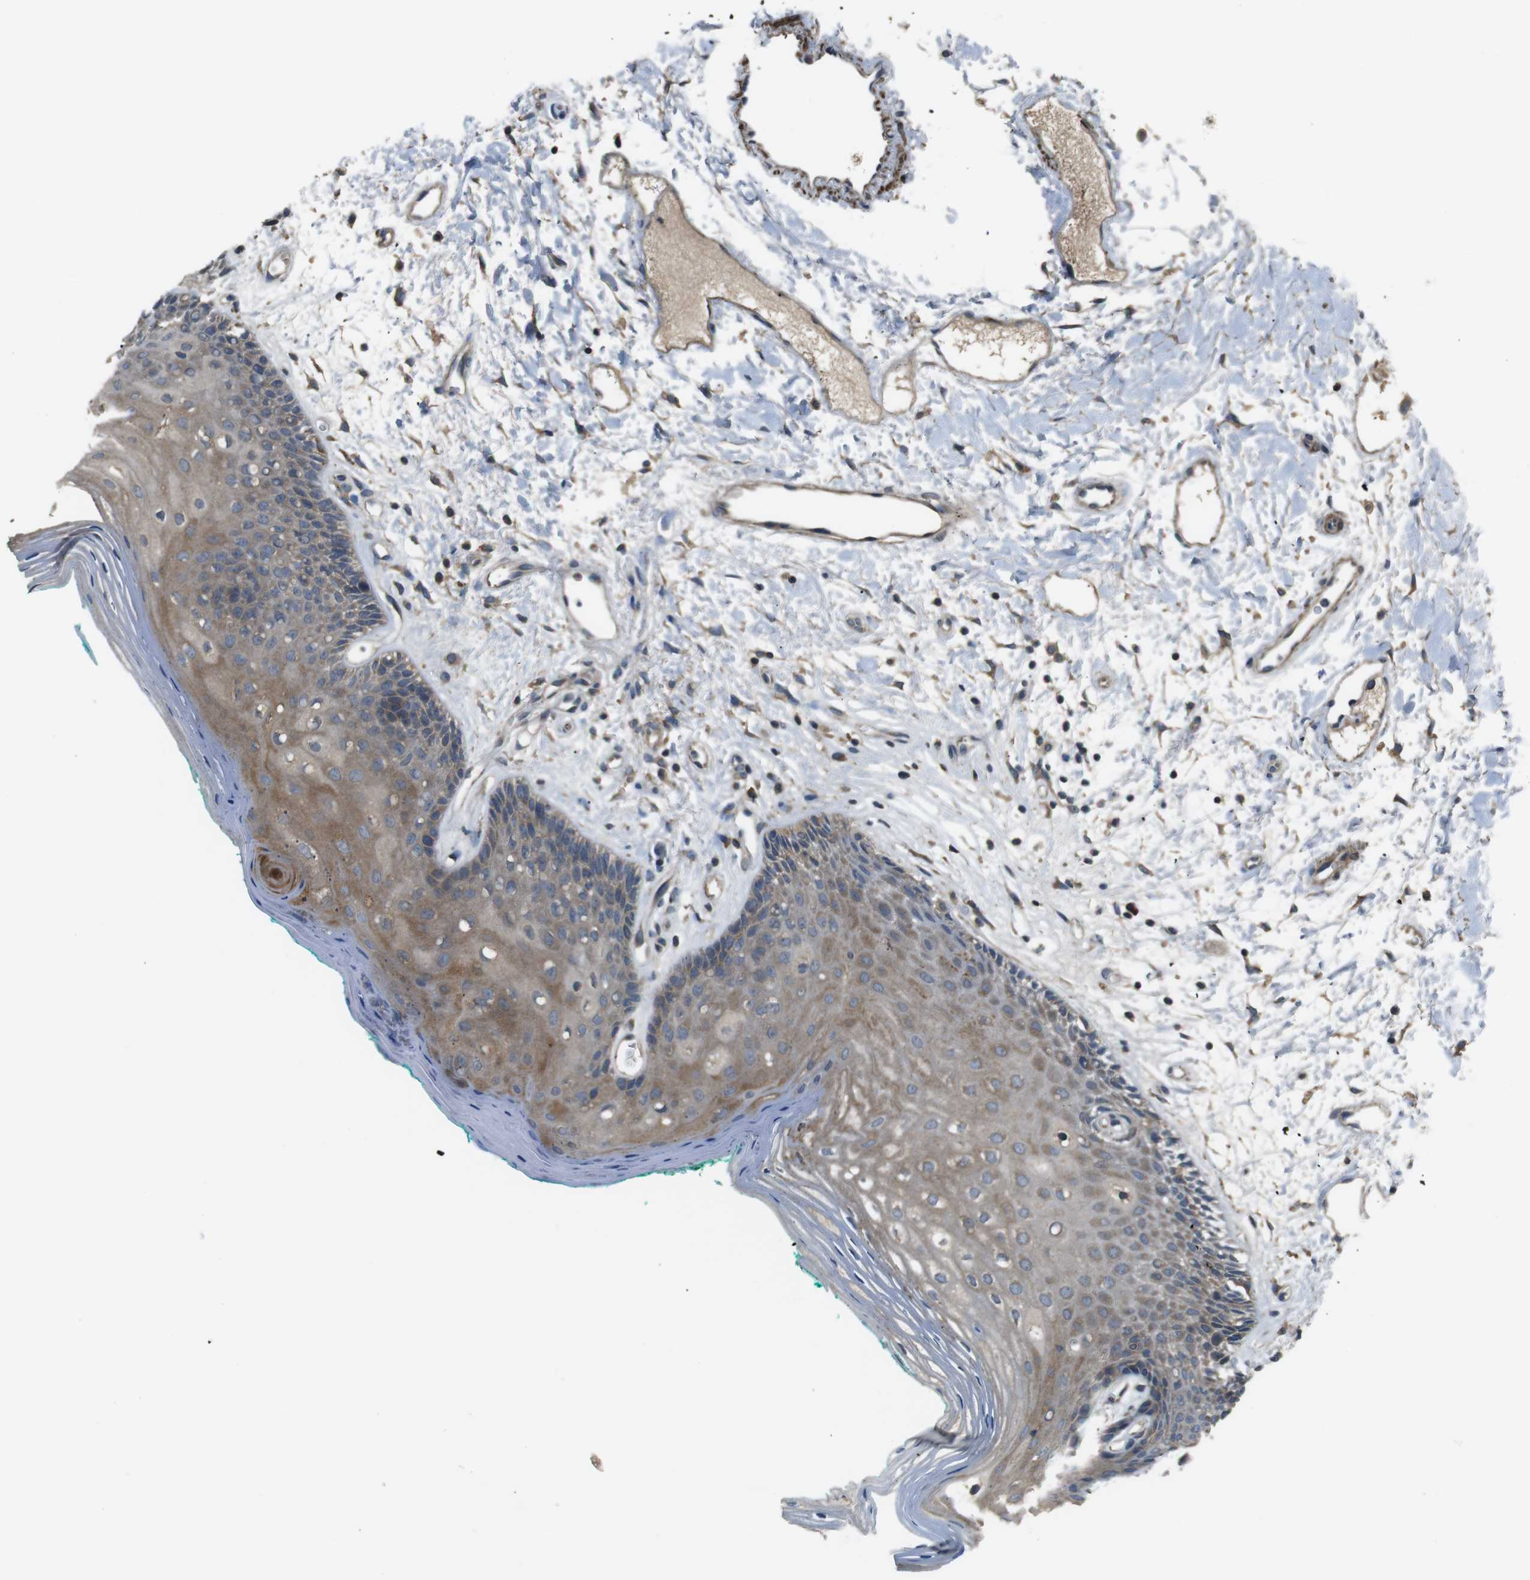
{"staining": {"intensity": "moderate", "quantity": "25%-75%", "location": "cytoplasmic/membranous"}, "tissue": "oral mucosa", "cell_type": "Squamous epithelial cells", "image_type": "normal", "snomed": [{"axis": "morphology", "description": "Normal tissue, NOS"}, {"axis": "topography", "description": "Skeletal muscle"}, {"axis": "topography", "description": "Oral tissue"}, {"axis": "topography", "description": "Peripheral nerve tissue"}], "caption": "Immunohistochemical staining of normal oral mucosa demonstrates moderate cytoplasmic/membranous protein staining in about 25%-75% of squamous epithelial cells.", "gene": "FUT2", "patient": {"sex": "female", "age": 84}}